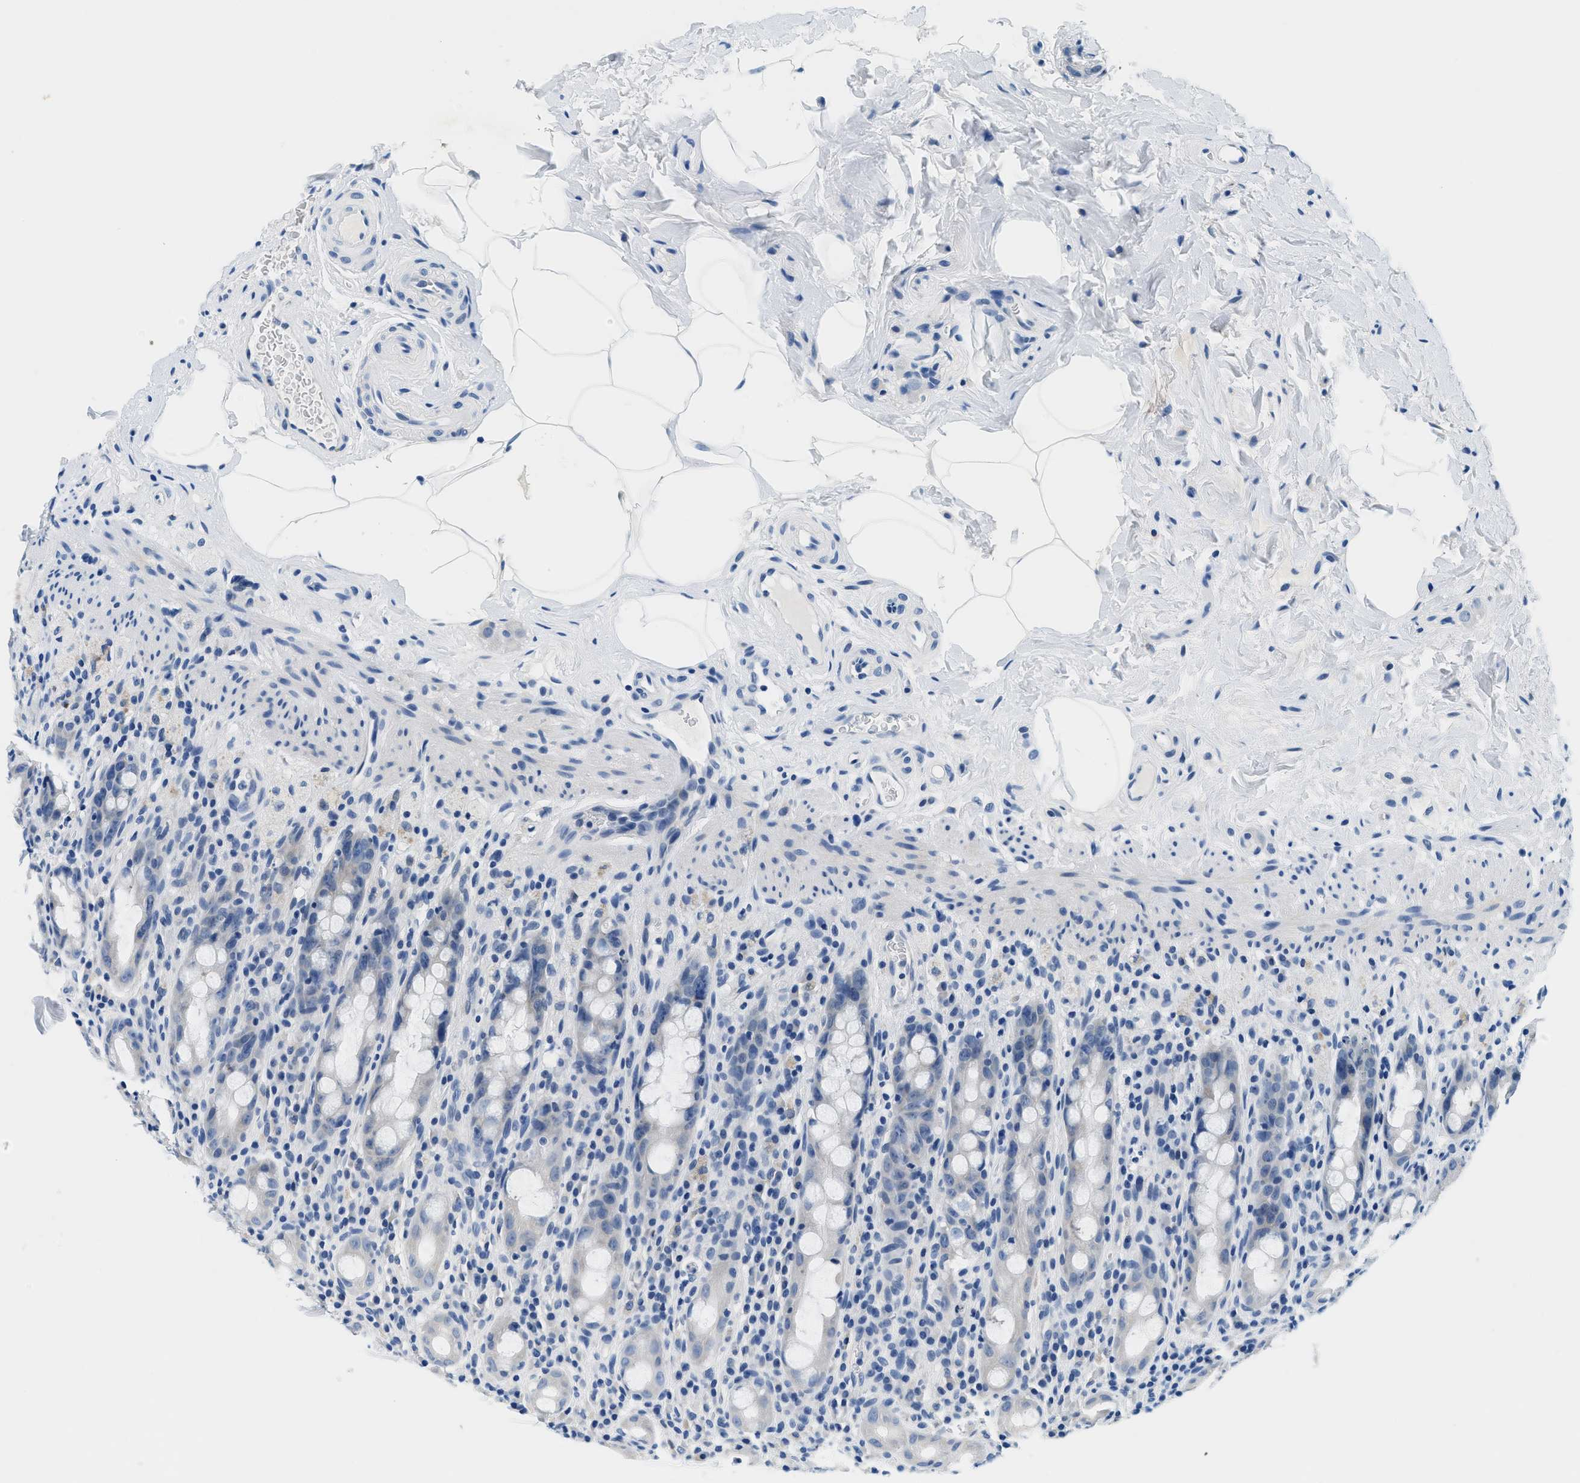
{"staining": {"intensity": "negative", "quantity": "none", "location": "none"}, "tissue": "rectum", "cell_type": "Glandular cells", "image_type": "normal", "snomed": [{"axis": "morphology", "description": "Normal tissue, NOS"}, {"axis": "topography", "description": "Rectum"}], "caption": "DAB immunohistochemical staining of normal rectum reveals no significant staining in glandular cells.", "gene": "GSTM3", "patient": {"sex": "male", "age": 44}}